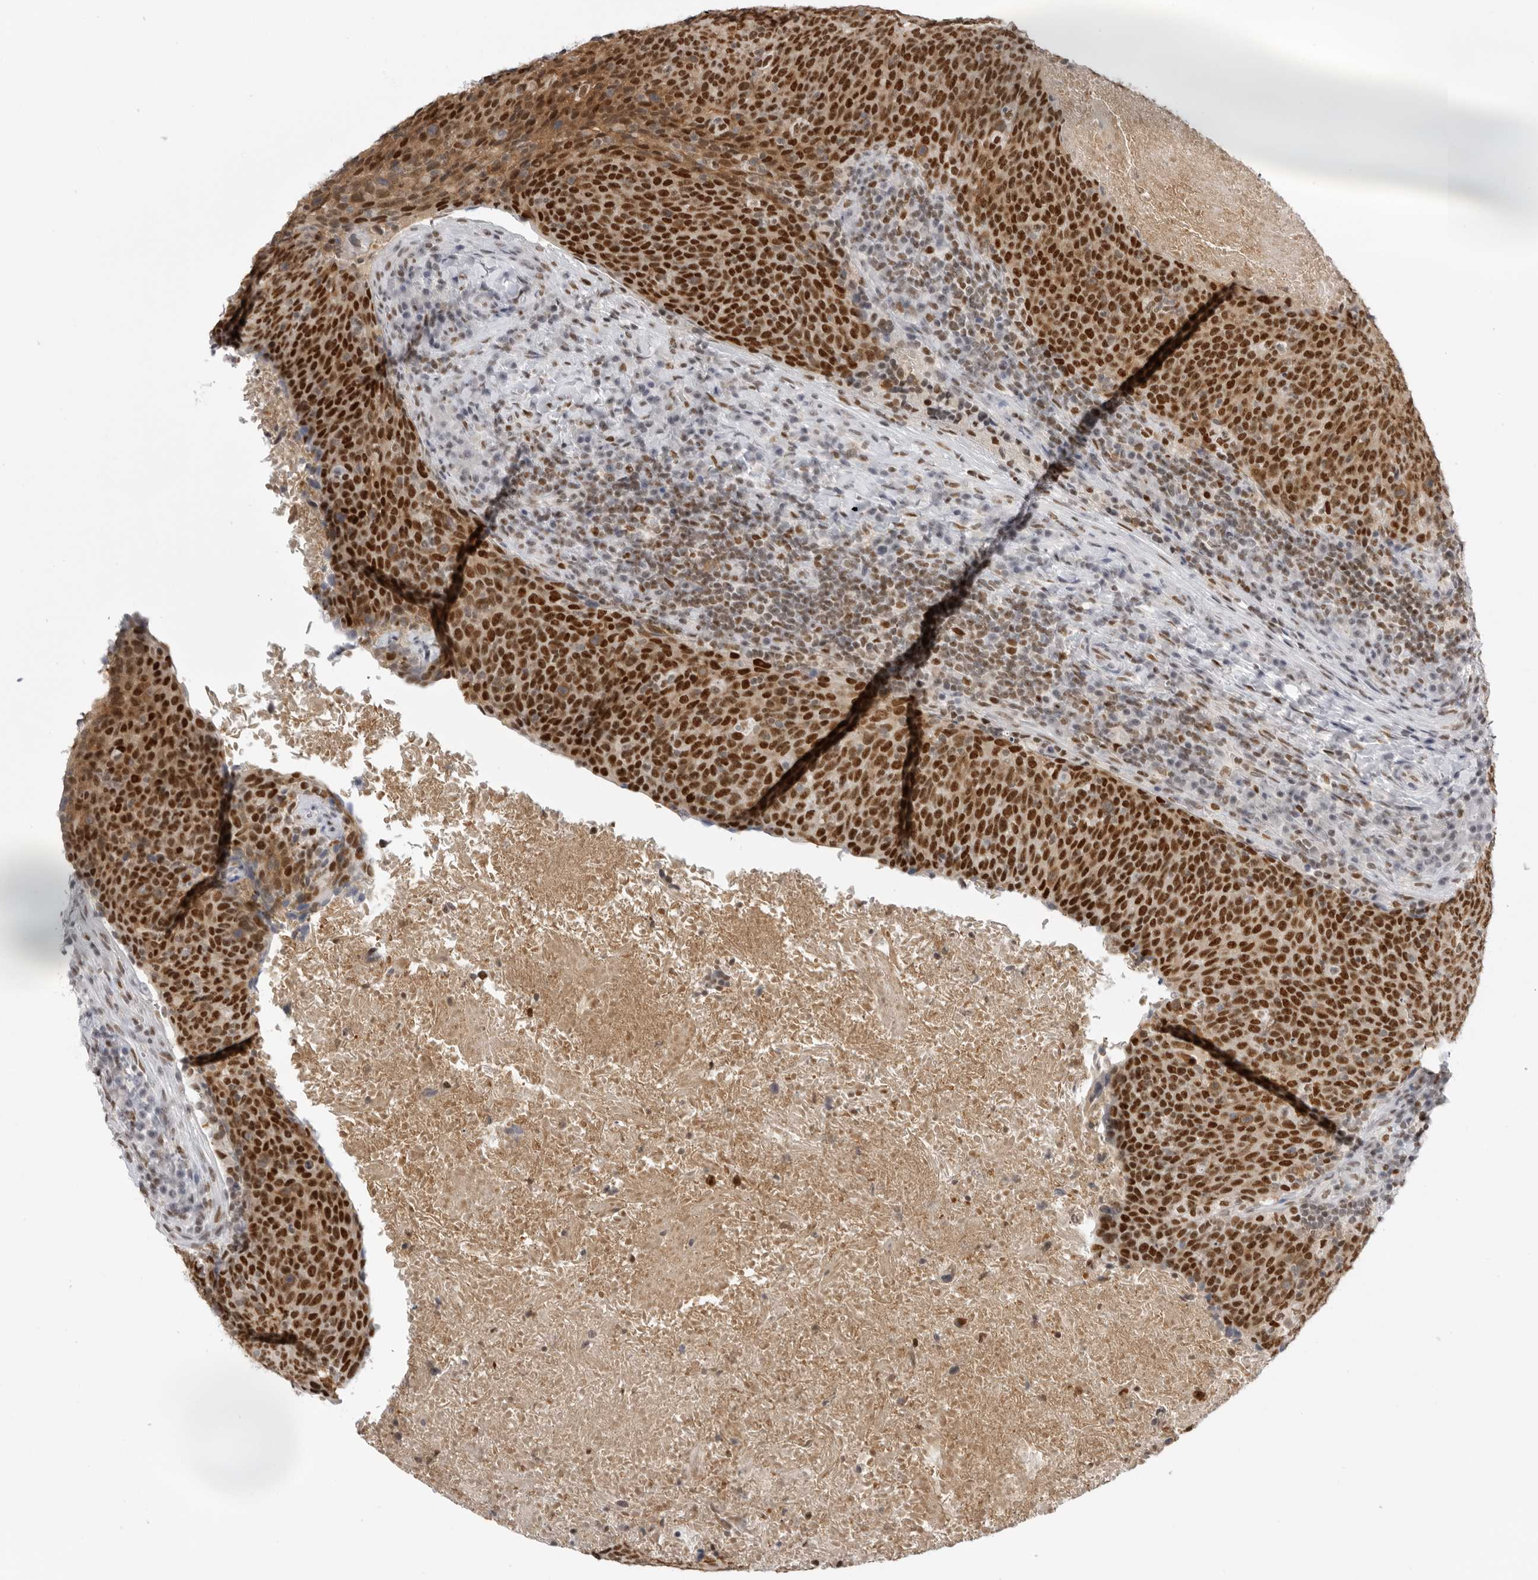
{"staining": {"intensity": "strong", "quantity": ">75%", "location": "nuclear"}, "tissue": "head and neck cancer", "cell_type": "Tumor cells", "image_type": "cancer", "snomed": [{"axis": "morphology", "description": "Squamous cell carcinoma, NOS"}, {"axis": "morphology", "description": "Squamous cell carcinoma, metastatic, NOS"}, {"axis": "topography", "description": "Lymph node"}, {"axis": "topography", "description": "Head-Neck"}], "caption": "Protein expression analysis of head and neck cancer shows strong nuclear staining in about >75% of tumor cells.", "gene": "RPA2", "patient": {"sex": "male", "age": 62}}